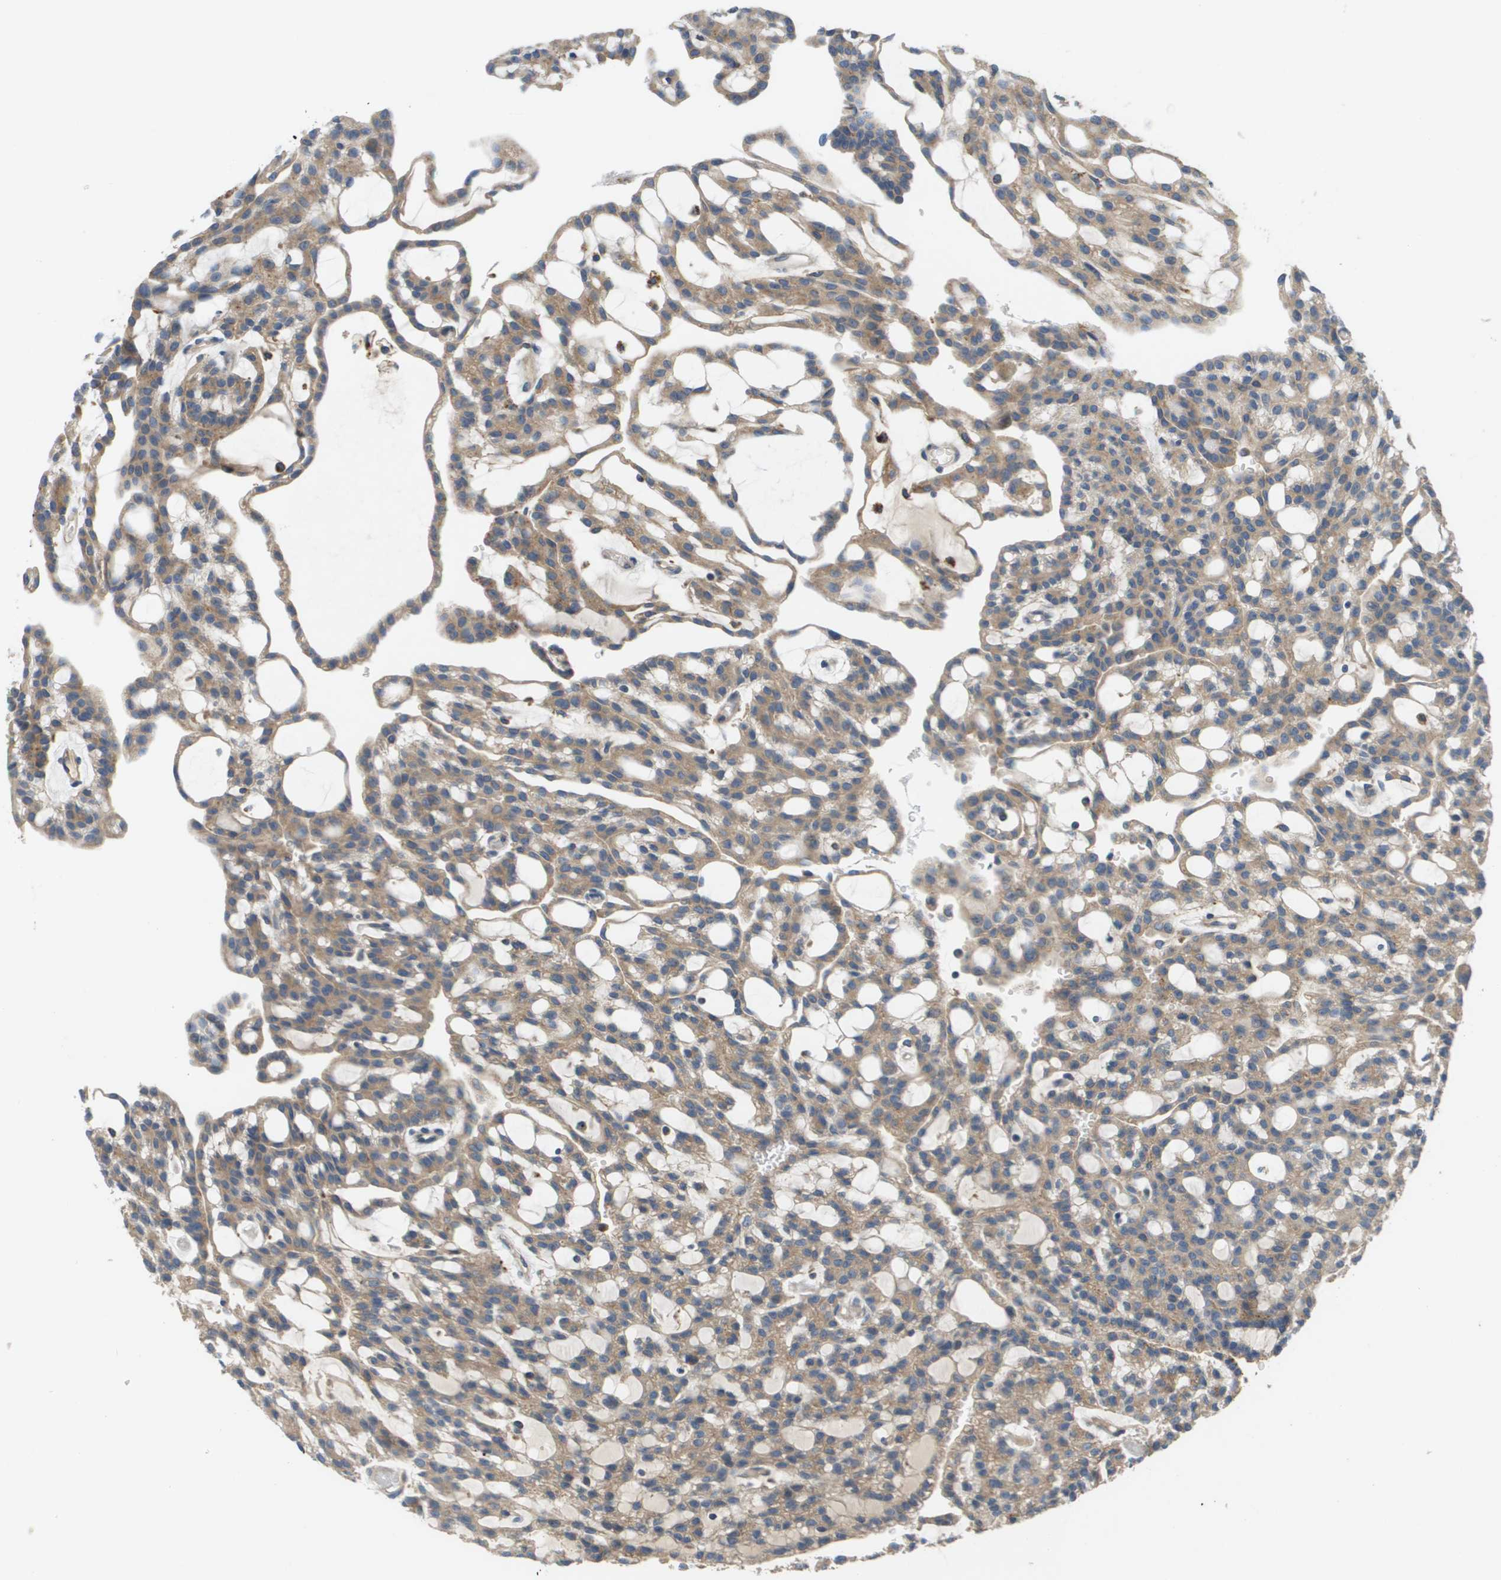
{"staining": {"intensity": "moderate", "quantity": ">75%", "location": "cytoplasmic/membranous"}, "tissue": "renal cancer", "cell_type": "Tumor cells", "image_type": "cancer", "snomed": [{"axis": "morphology", "description": "Adenocarcinoma, NOS"}, {"axis": "topography", "description": "Kidney"}], "caption": "Adenocarcinoma (renal) stained for a protein demonstrates moderate cytoplasmic/membranous positivity in tumor cells.", "gene": "SLC25A20", "patient": {"sex": "male", "age": 63}}